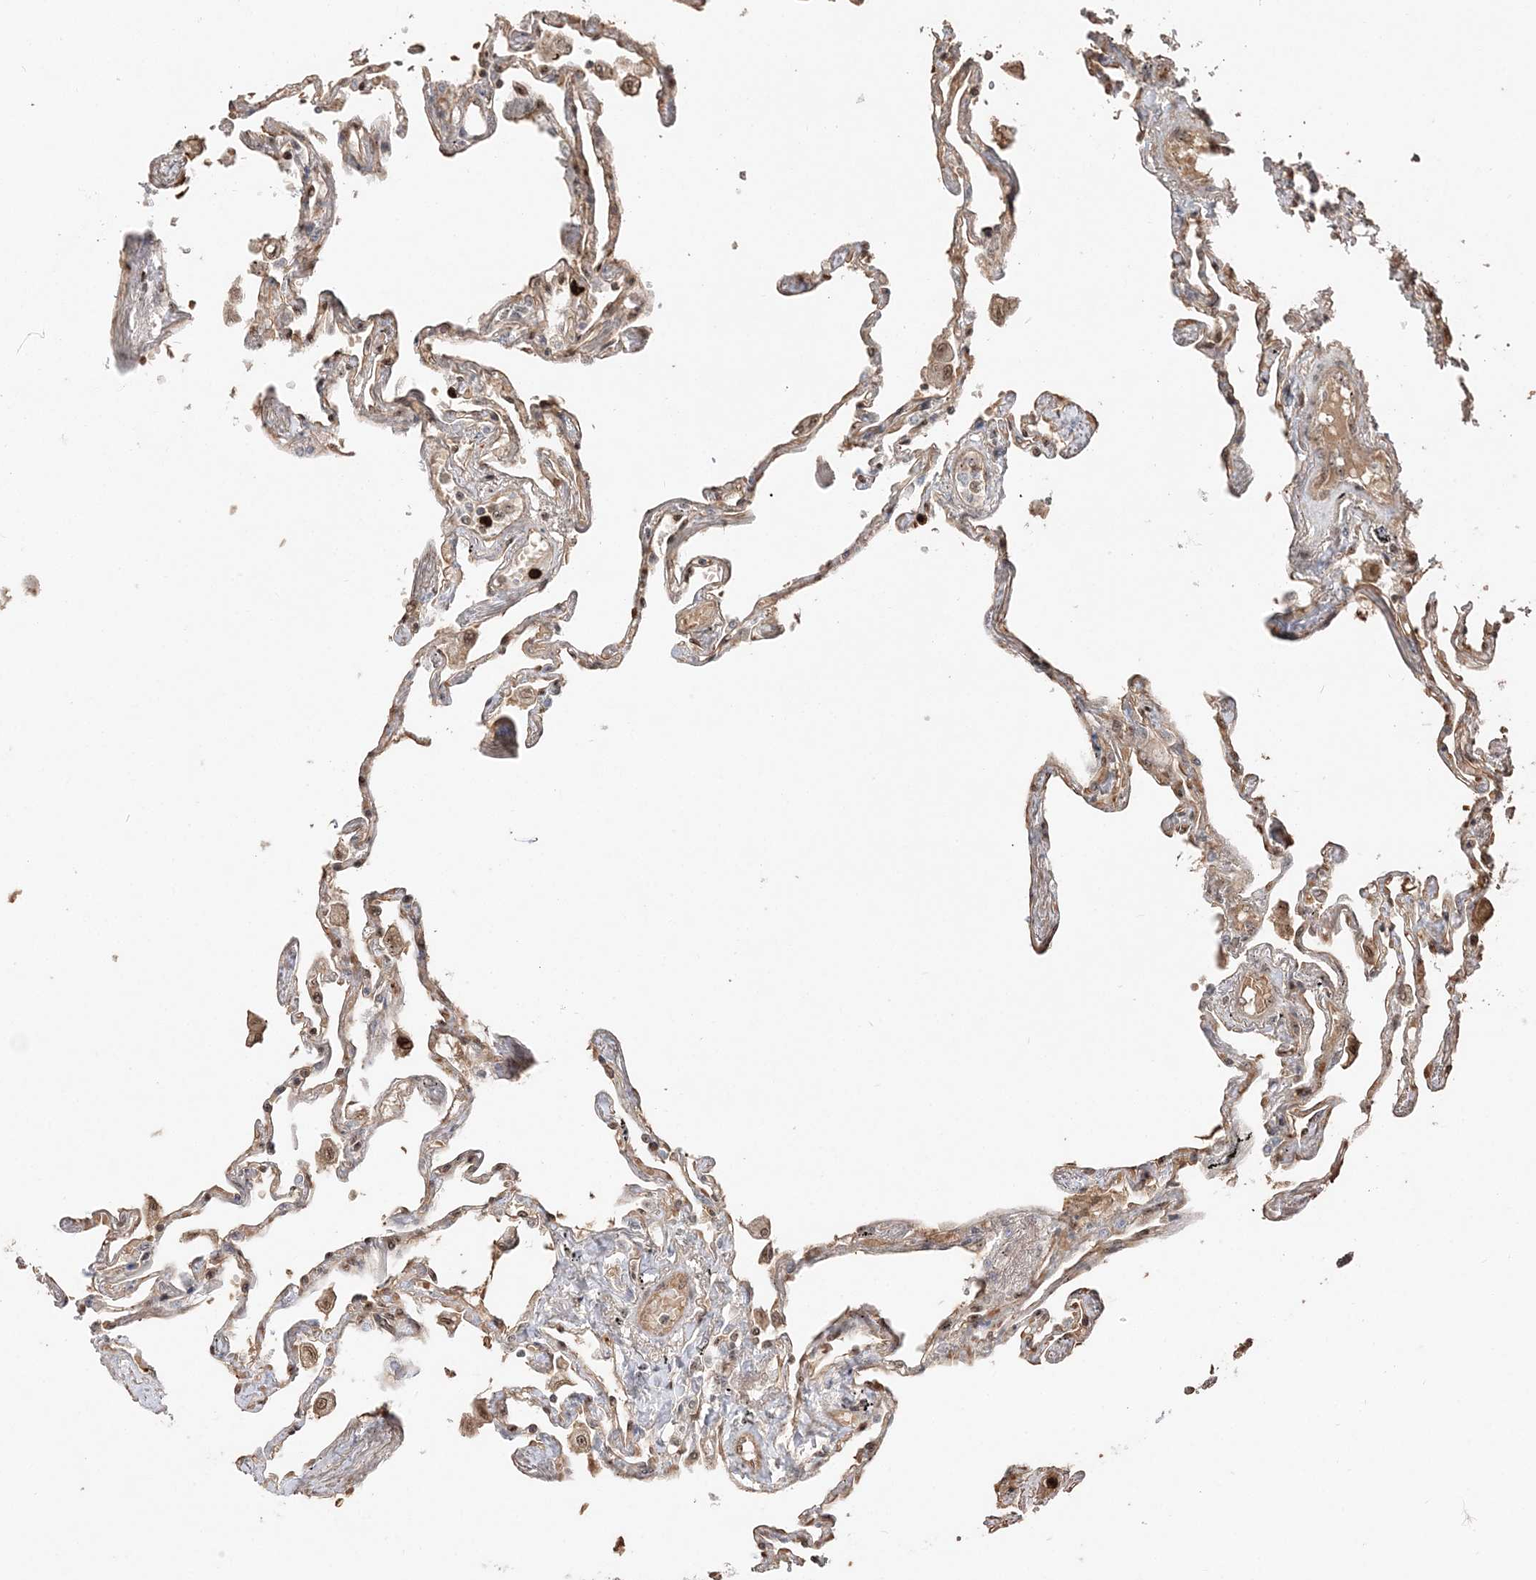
{"staining": {"intensity": "moderate", "quantity": "25%-75%", "location": "cytoplasmic/membranous,nuclear"}, "tissue": "lung", "cell_type": "Alveolar cells", "image_type": "normal", "snomed": [{"axis": "morphology", "description": "Normal tissue, NOS"}, {"axis": "topography", "description": "Lung"}], "caption": "Immunohistochemical staining of unremarkable human lung exhibits medium levels of moderate cytoplasmic/membranous,nuclear staining in about 25%-75% of alveolar cells. (brown staining indicates protein expression, while blue staining denotes nuclei).", "gene": "RBM17", "patient": {"sex": "female", "age": 67}}